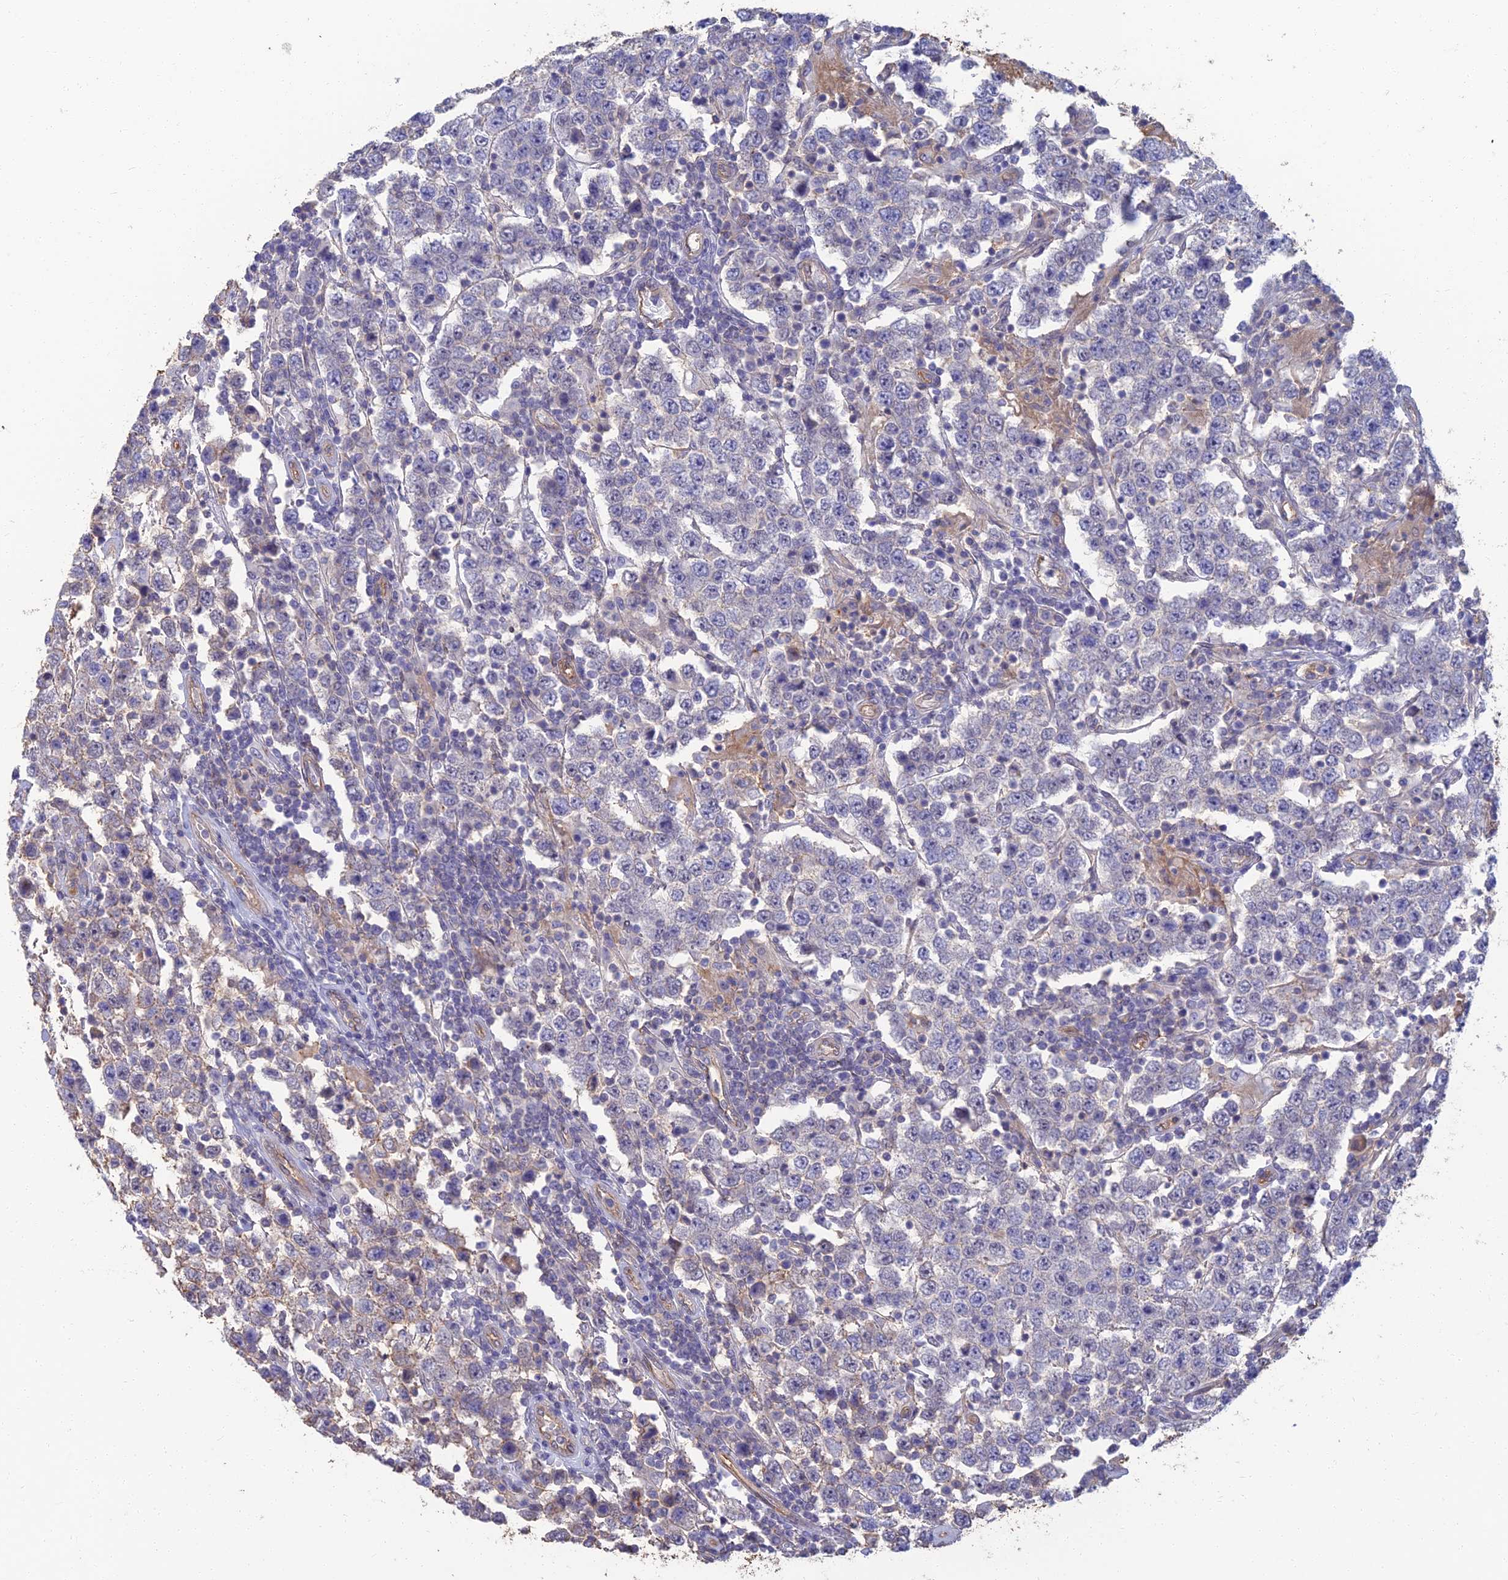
{"staining": {"intensity": "weak", "quantity": "<25%", "location": "cytoplasmic/membranous"}, "tissue": "testis cancer", "cell_type": "Tumor cells", "image_type": "cancer", "snomed": [{"axis": "morphology", "description": "Normal tissue, NOS"}, {"axis": "morphology", "description": "Urothelial carcinoma, High grade"}, {"axis": "morphology", "description": "Seminoma, NOS"}, {"axis": "morphology", "description": "Carcinoma, Embryonal, NOS"}, {"axis": "topography", "description": "Urinary bladder"}, {"axis": "topography", "description": "Testis"}], "caption": "There is no significant positivity in tumor cells of testis cancer (urothelial carcinoma (high-grade)).", "gene": "LRRN3", "patient": {"sex": "male", "age": 41}}